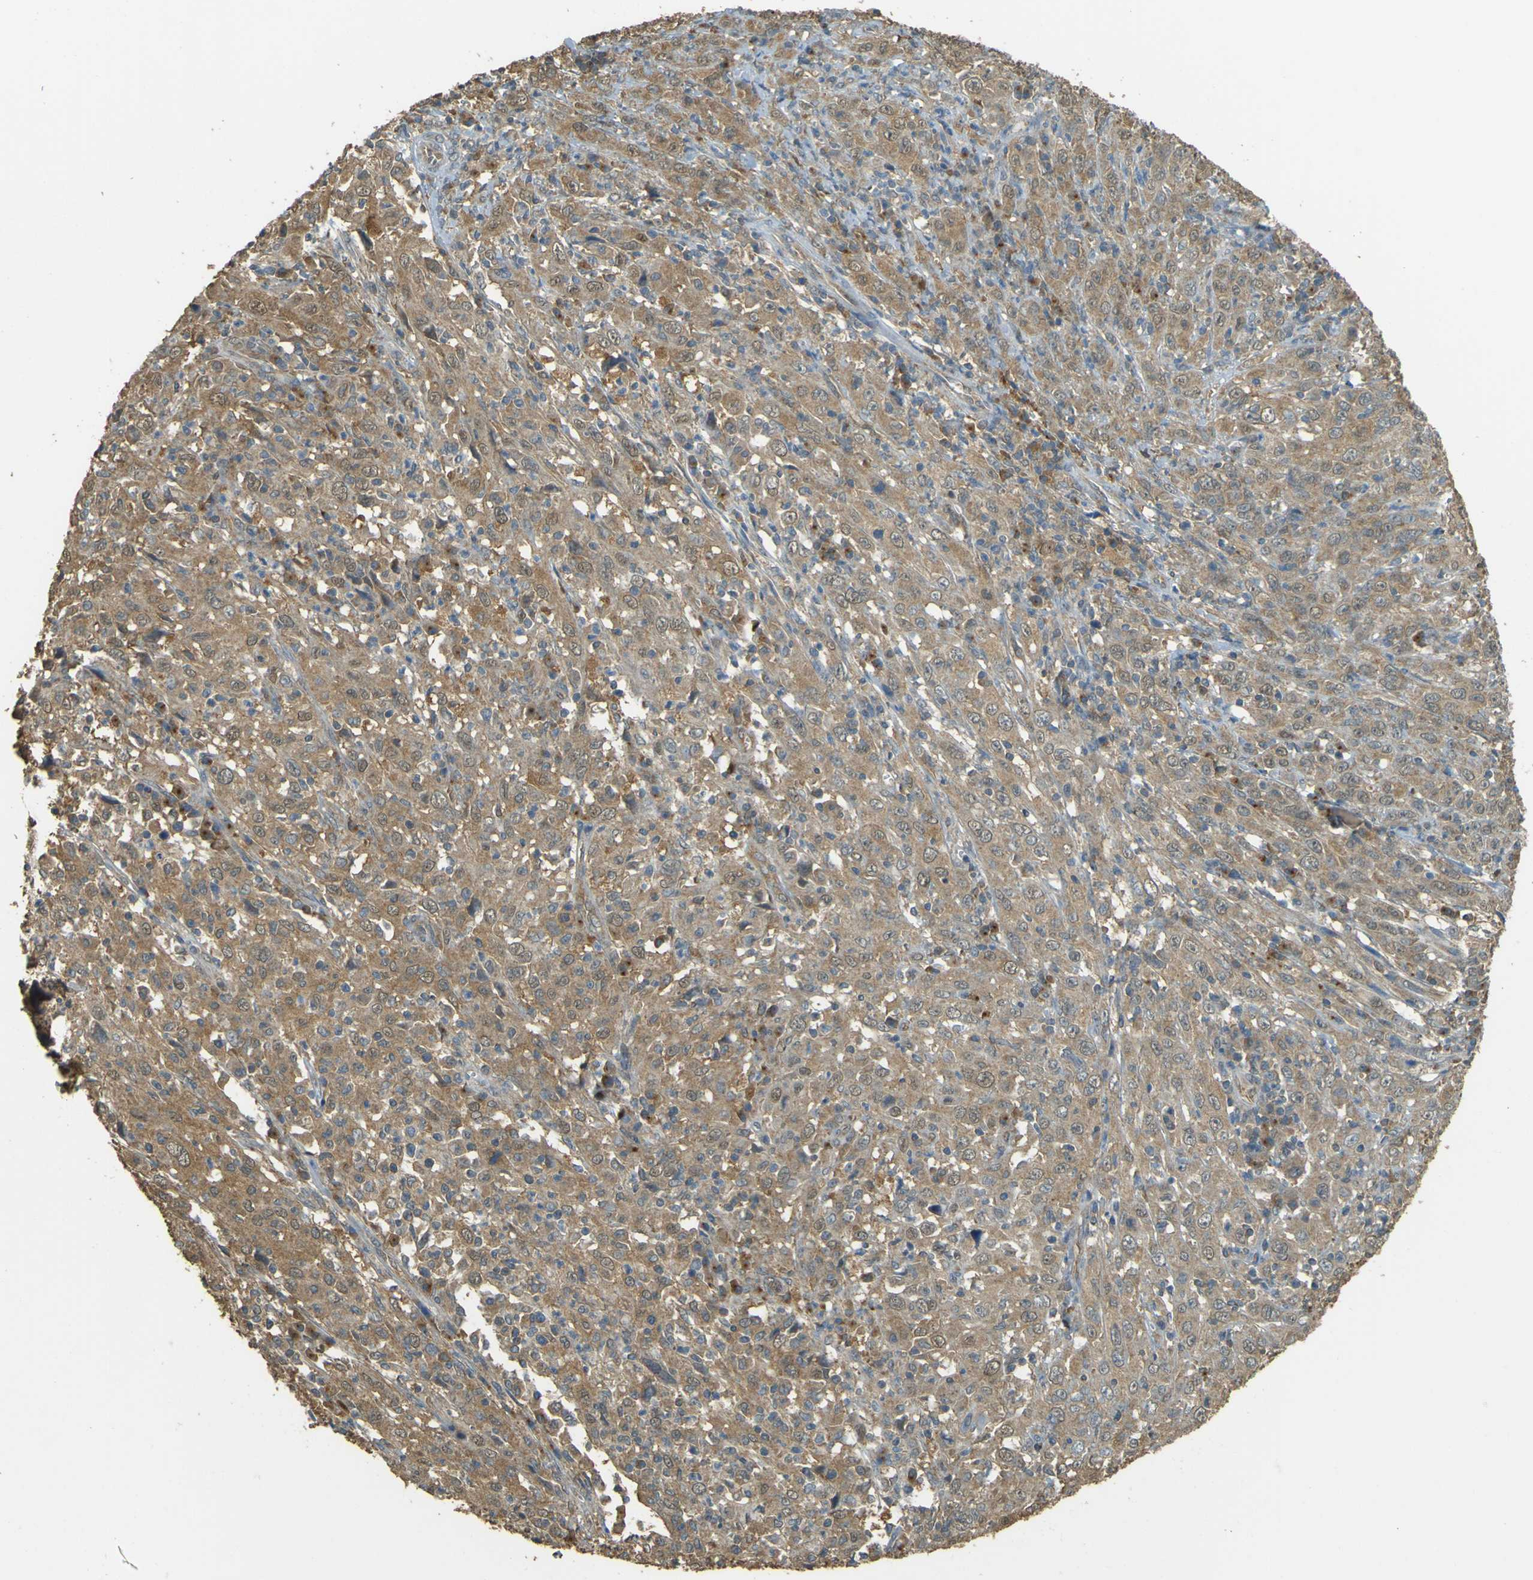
{"staining": {"intensity": "moderate", "quantity": ">75%", "location": "cytoplasmic/membranous"}, "tissue": "cervical cancer", "cell_type": "Tumor cells", "image_type": "cancer", "snomed": [{"axis": "morphology", "description": "Squamous cell carcinoma, NOS"}, {"axis": "topography", "description": "Cervix"}], "caption": "This is a histology image of immunohistochemistry (IHC) staining of cervical squamous cell carcinoma, which shows moderate expression in the cytoplasmic/membranous of tumor cells.", "gene": "GOLGA1", "patient": {"sex": "female", "age": 46}}